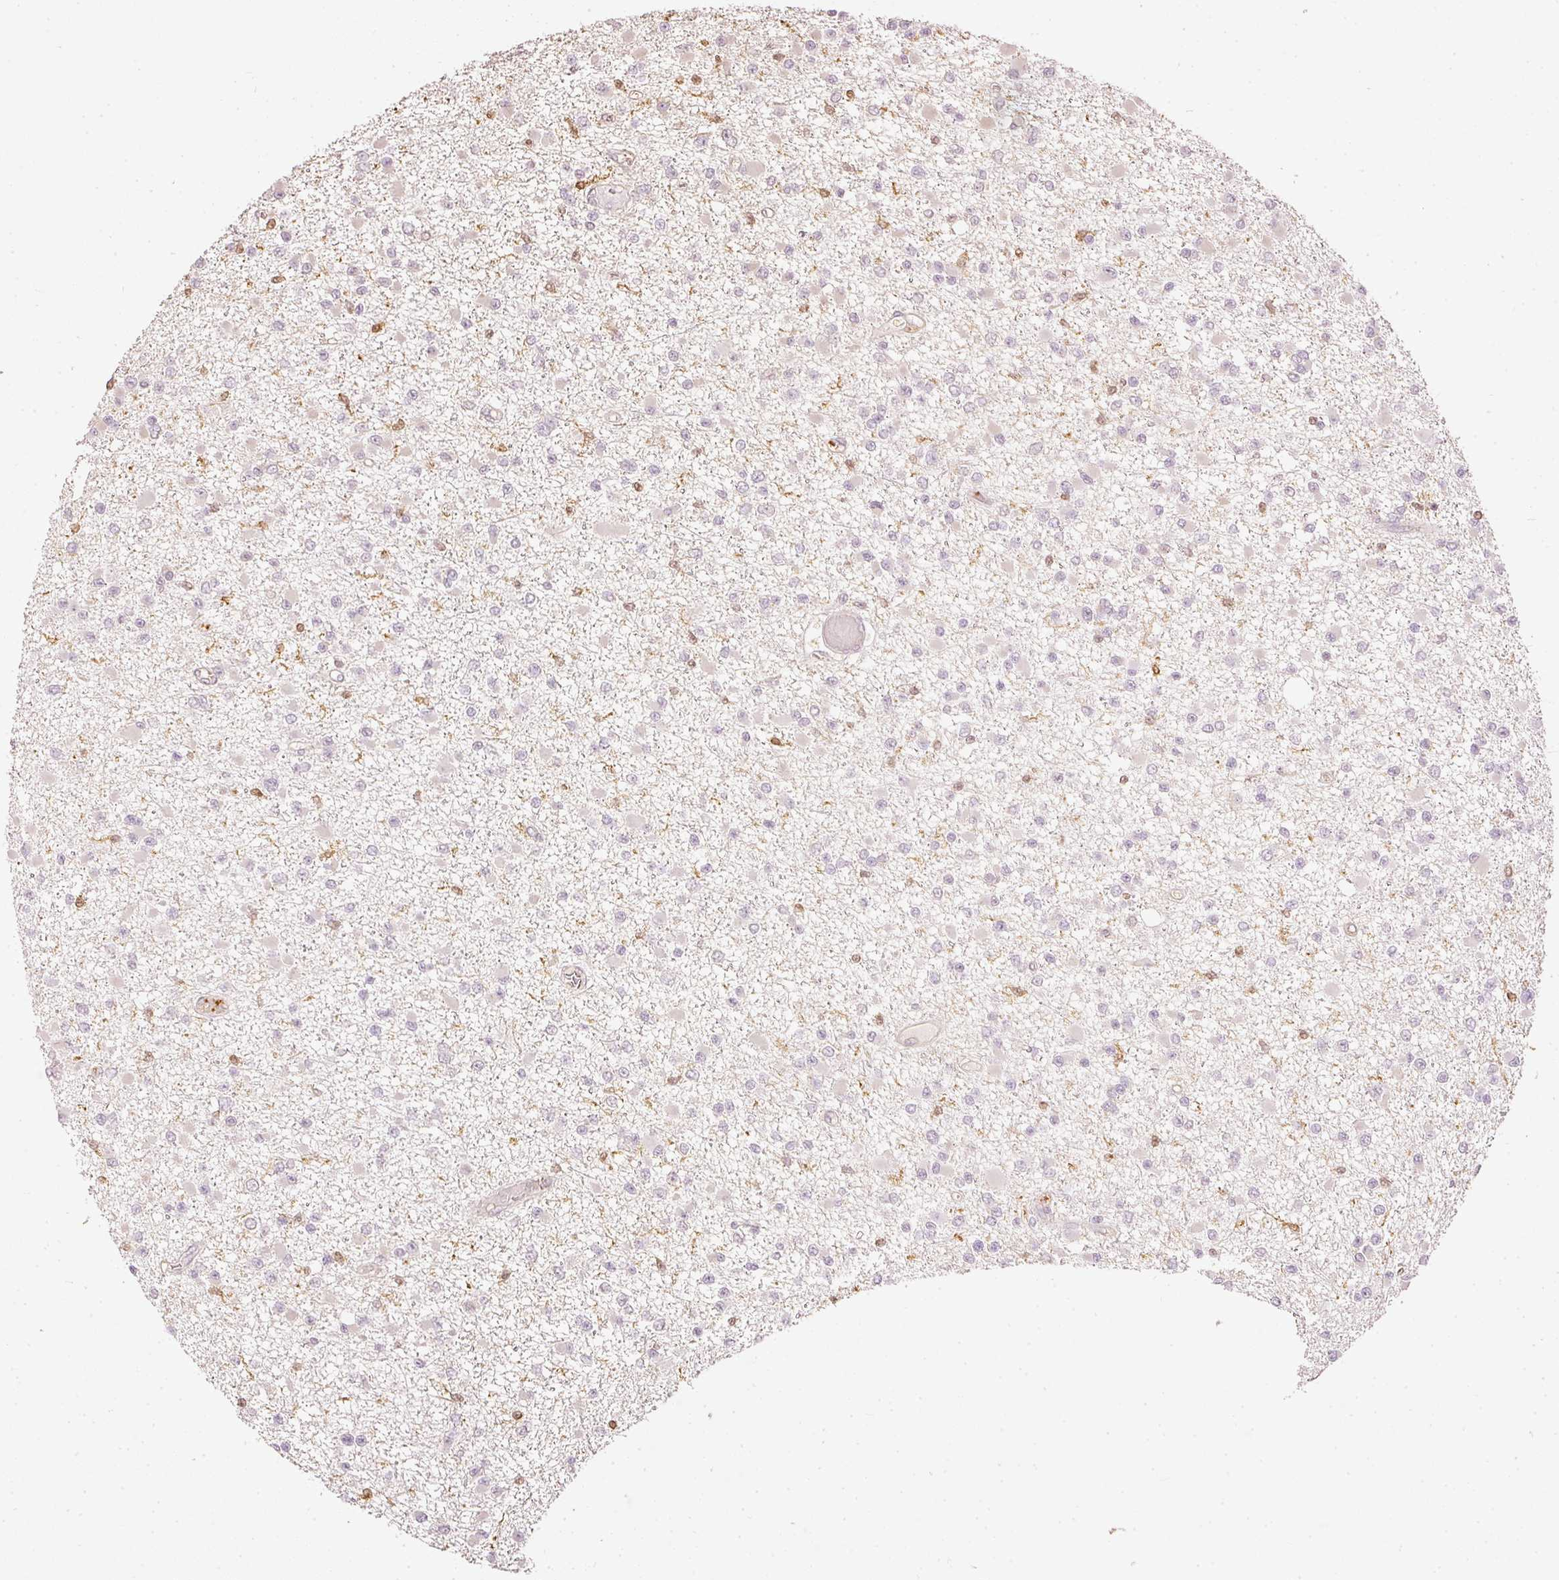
{"staining": {"intensity": "negative", "quantity": "none", "location": "none"}, "tissue": "glioma", "cell_type": "Tumor cells", "image_type": "cancer", "snomed": [{"axis": "morphology", "description": "Glioma, malignant, Low grade"}, {"axis": "topography", "description": "Brain"}], "caption": "Human glioma stained for a protein using IHC displays no positivity in tumor cells.", "gene": "PFN1", "patient": {"sex": "female", "age": 22}}